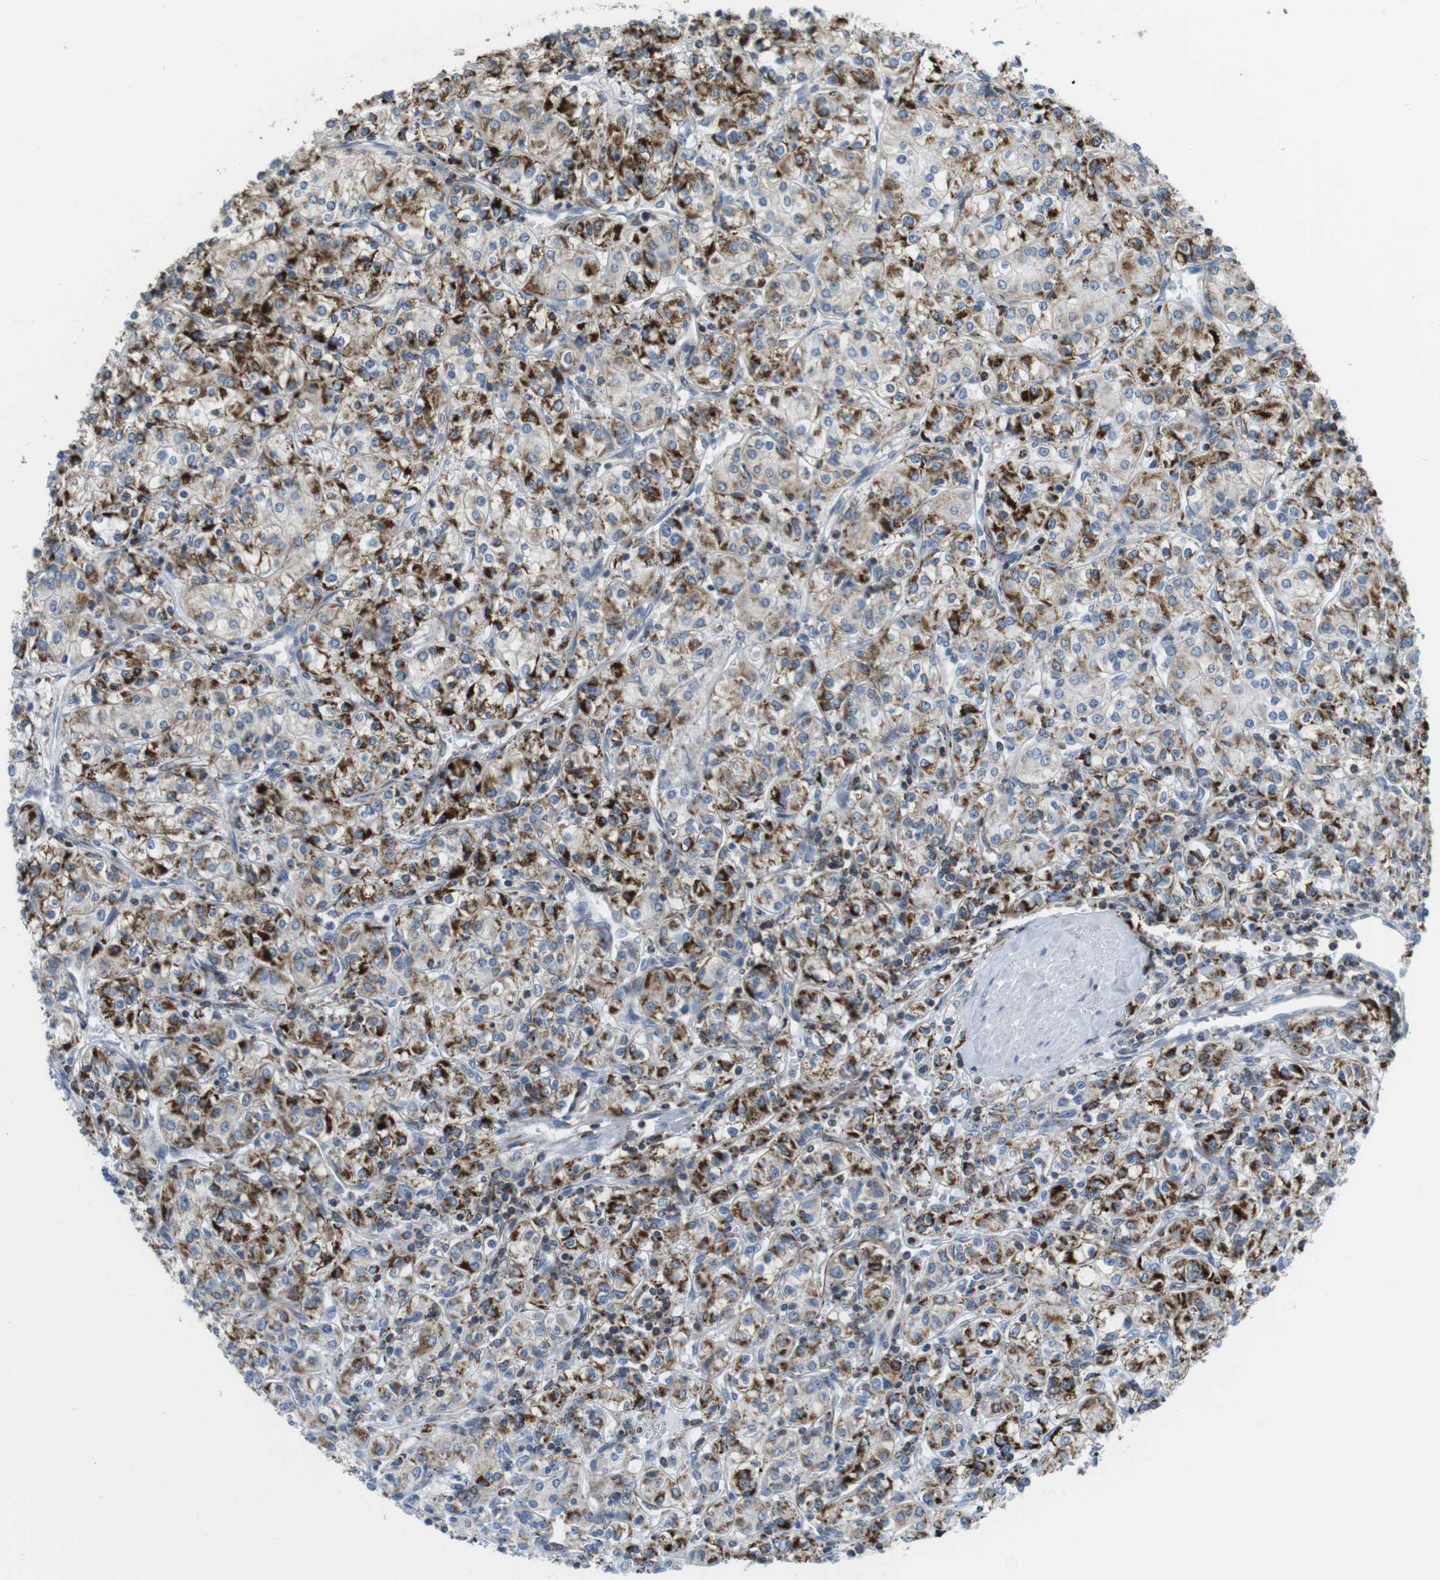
{"staining": {"intensity": "strong", "quantity": "25%-75%", "location": "cytoplasmic/membranous"}, "tissue": "renal cancer", "cell_type": "Tumor cells", "image_type": "cancer", "snomed": [{"axis": "morphology", "description": "Adenocarcinoma, NOS"}, {"axis": "topography", "description": "Kidney"}], "caption": "A histopathology image of renal cancer stained for a protein exhibits strong cytoplasmic/membranous brown staining in tumor cells.", "gene": "KCNE3", "patient": {"sex": "male", "age": 77}}